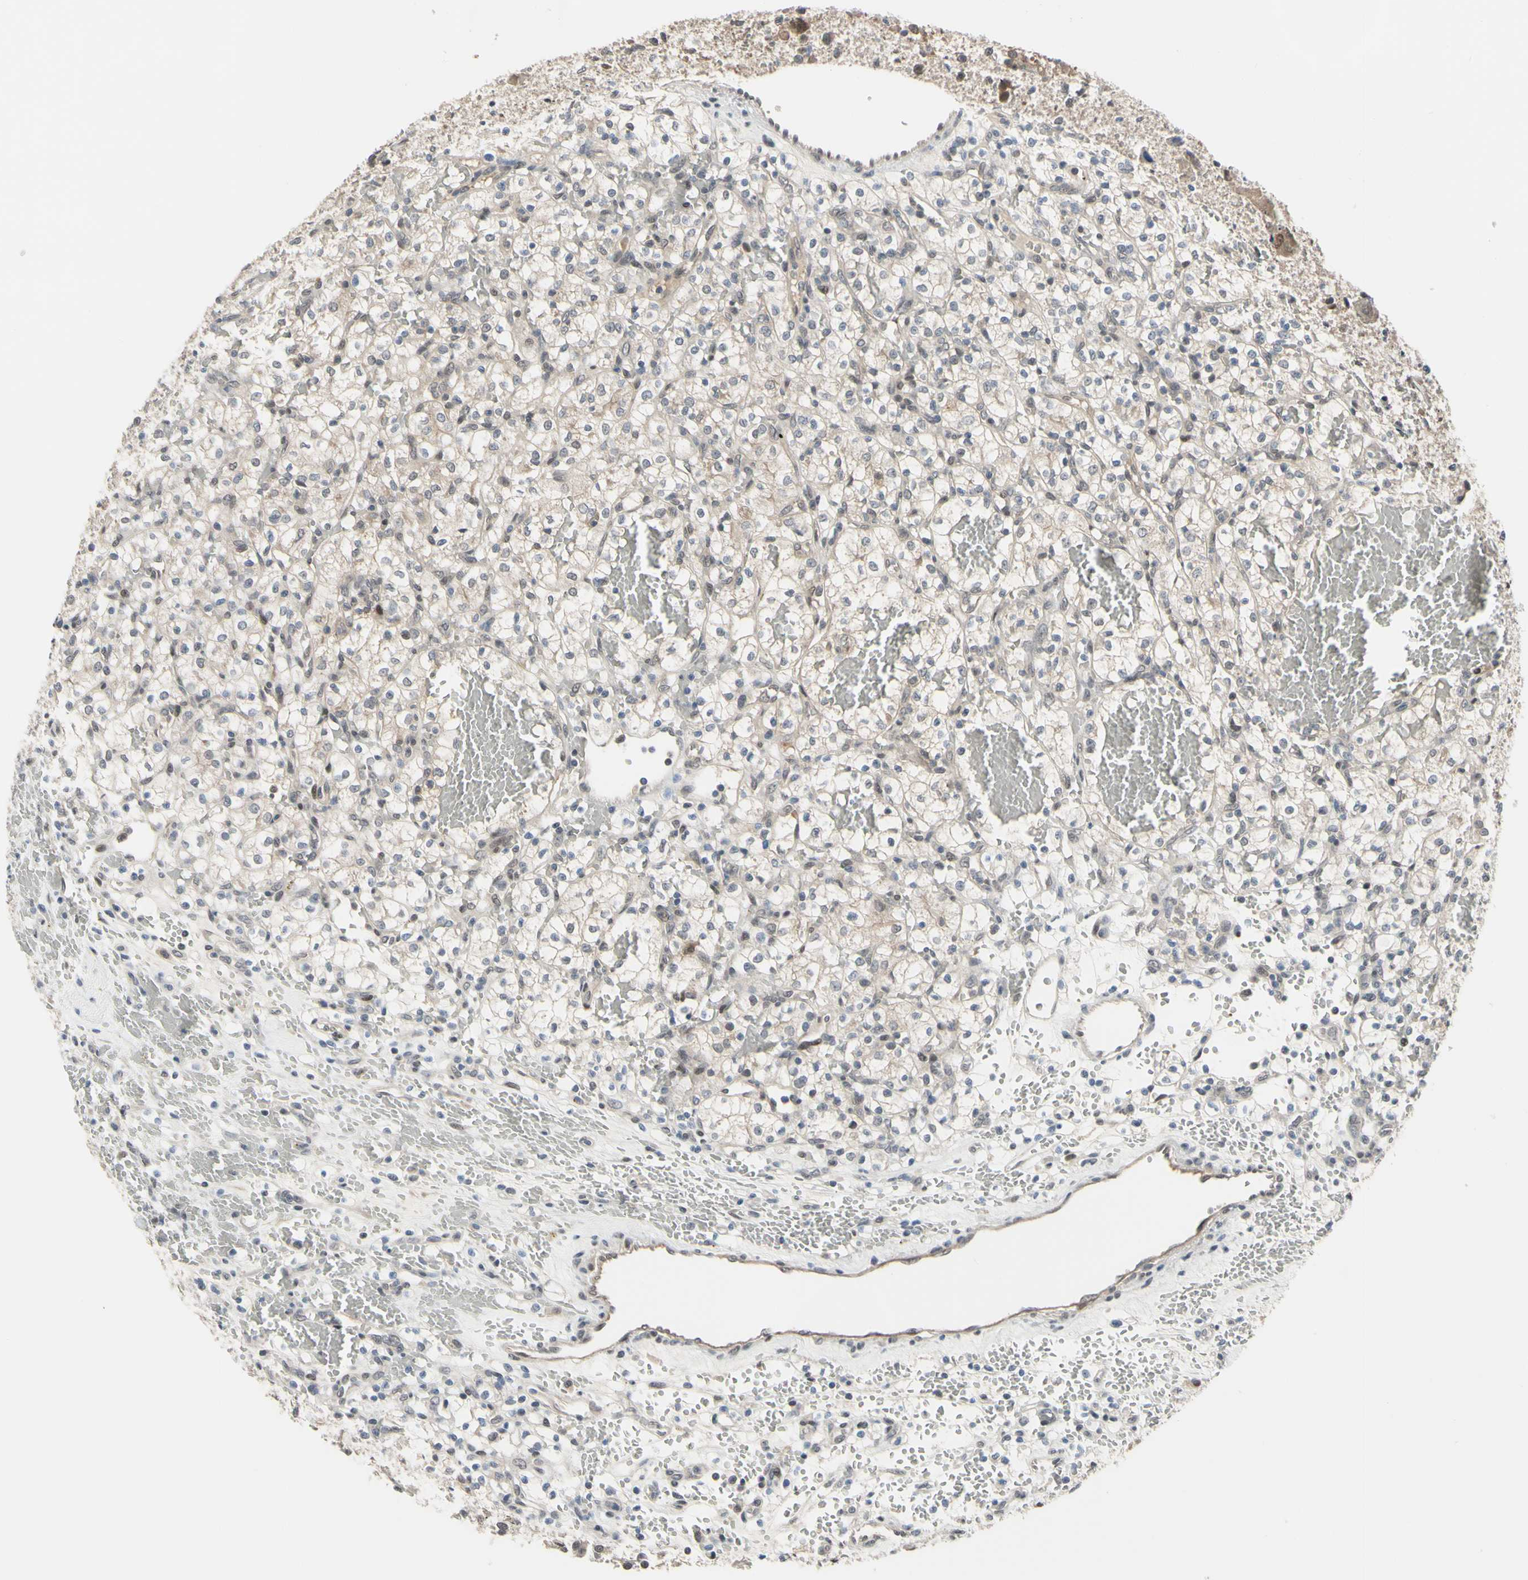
{"staining": {"intensity": "negative", "quantity": "none", "location": "none"}, "tissue": "renal cancer", "cell_type": "Tumor cells", "image_type": "cancer", "snomed": [{"axis": "morphology", "description": "Adenocarcinoma, NOS"}, {"axis": "topography", "description": "Kidney"}], "caption": "IHC photomicrograph of neoplastic tissue: renal adenocarcinoma stained with DAB (3,3'-diaminobenzidine) exhibits no significant protein positivity in tumor cells.", "gene": "HSPA4", "patient": {"sex": "female", "age": 60}}